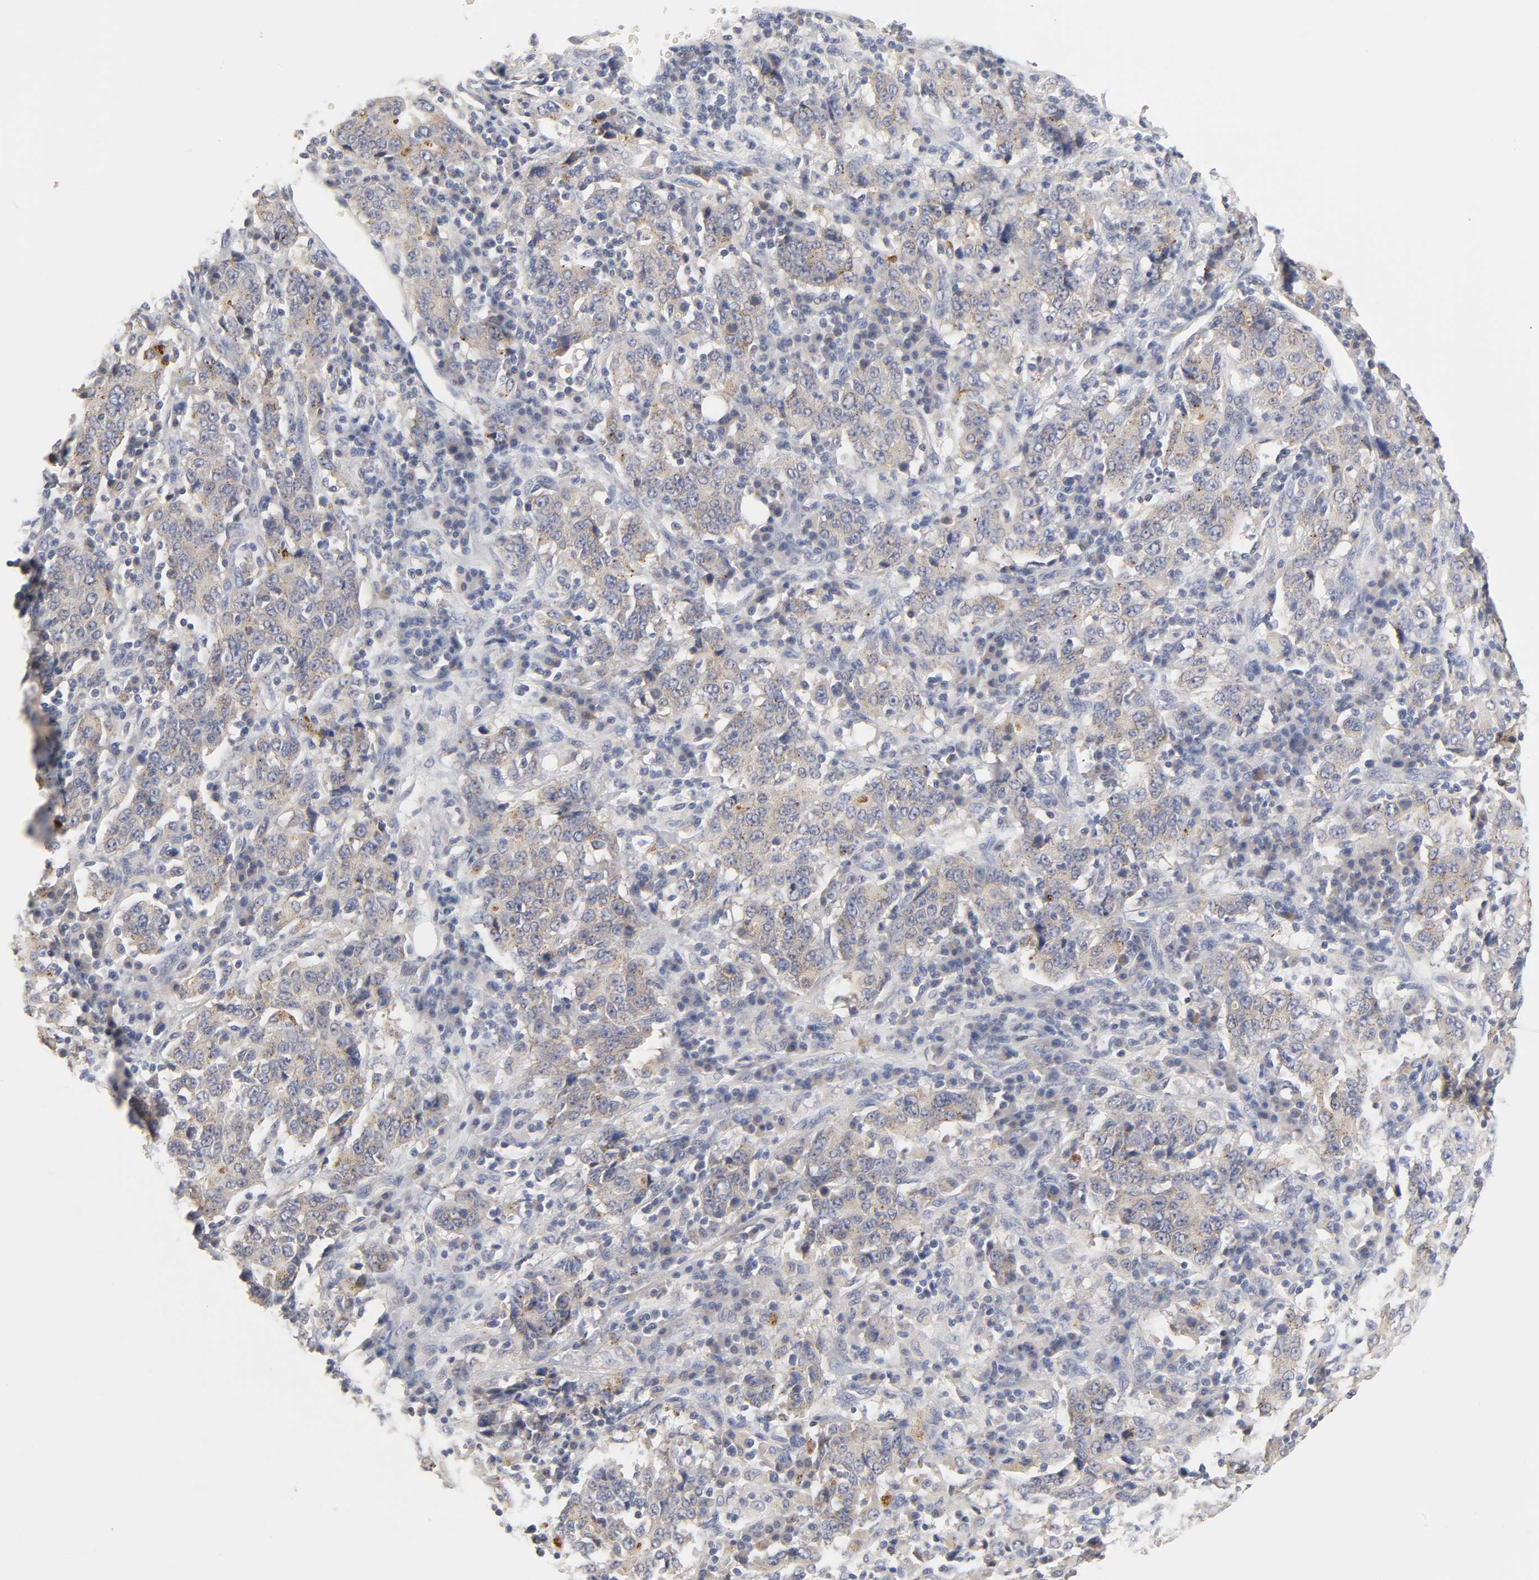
{"staining": {"intensity": "weak", "quantity": ">75%", "location": "cytoplasmic/membranous"}, "tissue": "stomach cancer", "cell_type": "Tumor cells", "image_type": "cancer", "snomed": [{"axis": "morphology", "description": "Normal tissue, NOS"}, {"axis": "morphology", "description": "Adenocarcinoma, NOS"}, {"axis": "topography", "description": "Stomach, upper"}, {"axis": "topography", "description": "Stomach"}], "caption": "Human stomach cancer stained with a brown dye reveals weak cytoplasmic/membranous positive staining in approximately >75% of tumor cells.", "gene": "C17orf75", "patient": {"sex": "male", "age": 59}}